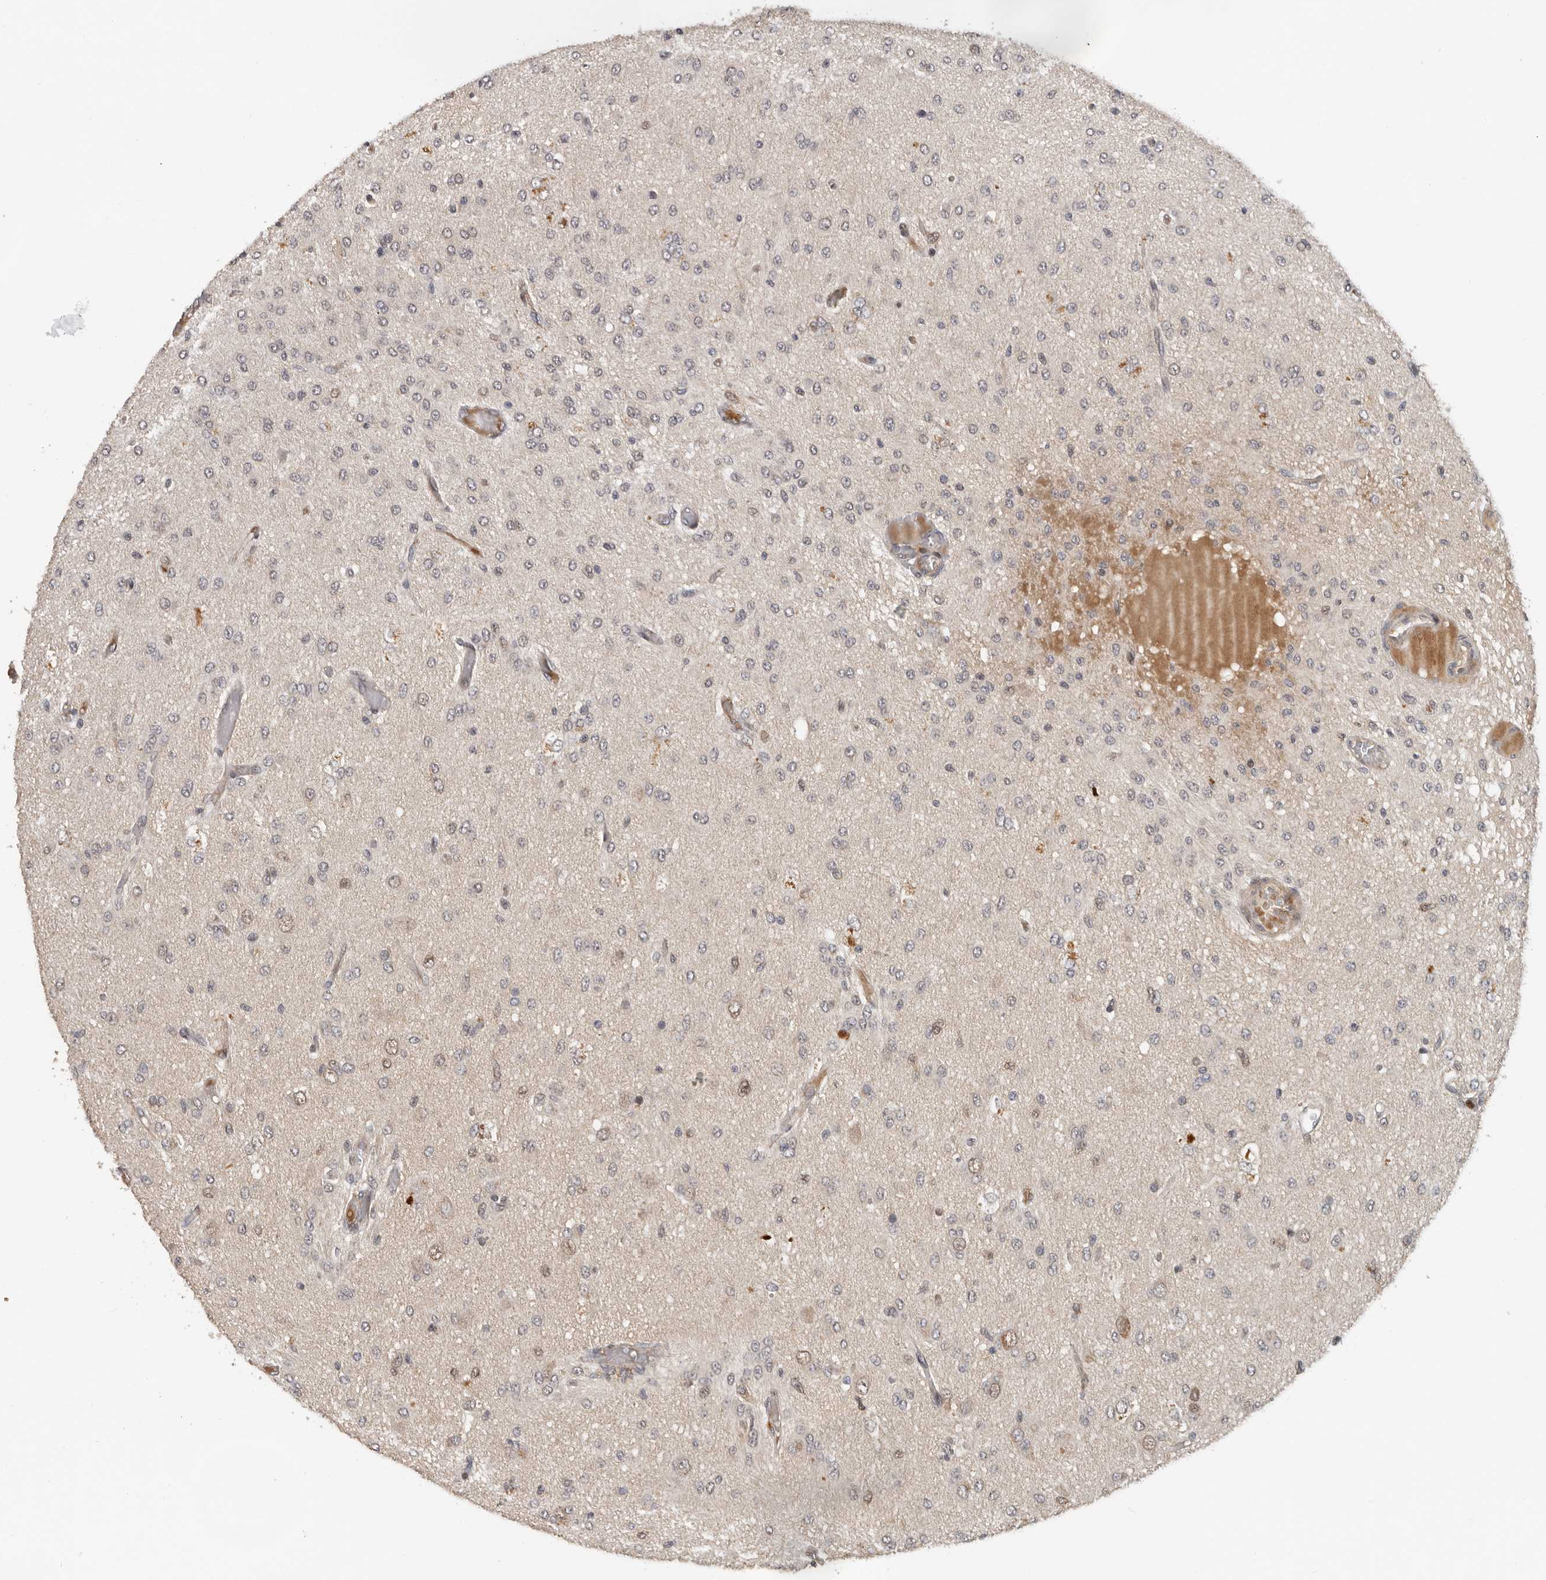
{"staining": {"intensity": "moderate", "quantity": "<25%", "location": "nuclear"}, "tissue": "glioma", "cell_type": "Tumor cells", "image_type": "cancer", "snomed": [{"axis": "morphology", "description": "Glioma, malignant, High grade"}, {"axis": "topography", "description": "Brain"}], "caption": "Glioma stained with IHC reveals moderate nuclear staining in about <25% of tumor cells.", "gene": "HENMT1", "patient": {"sex": "female", "age": 59}}